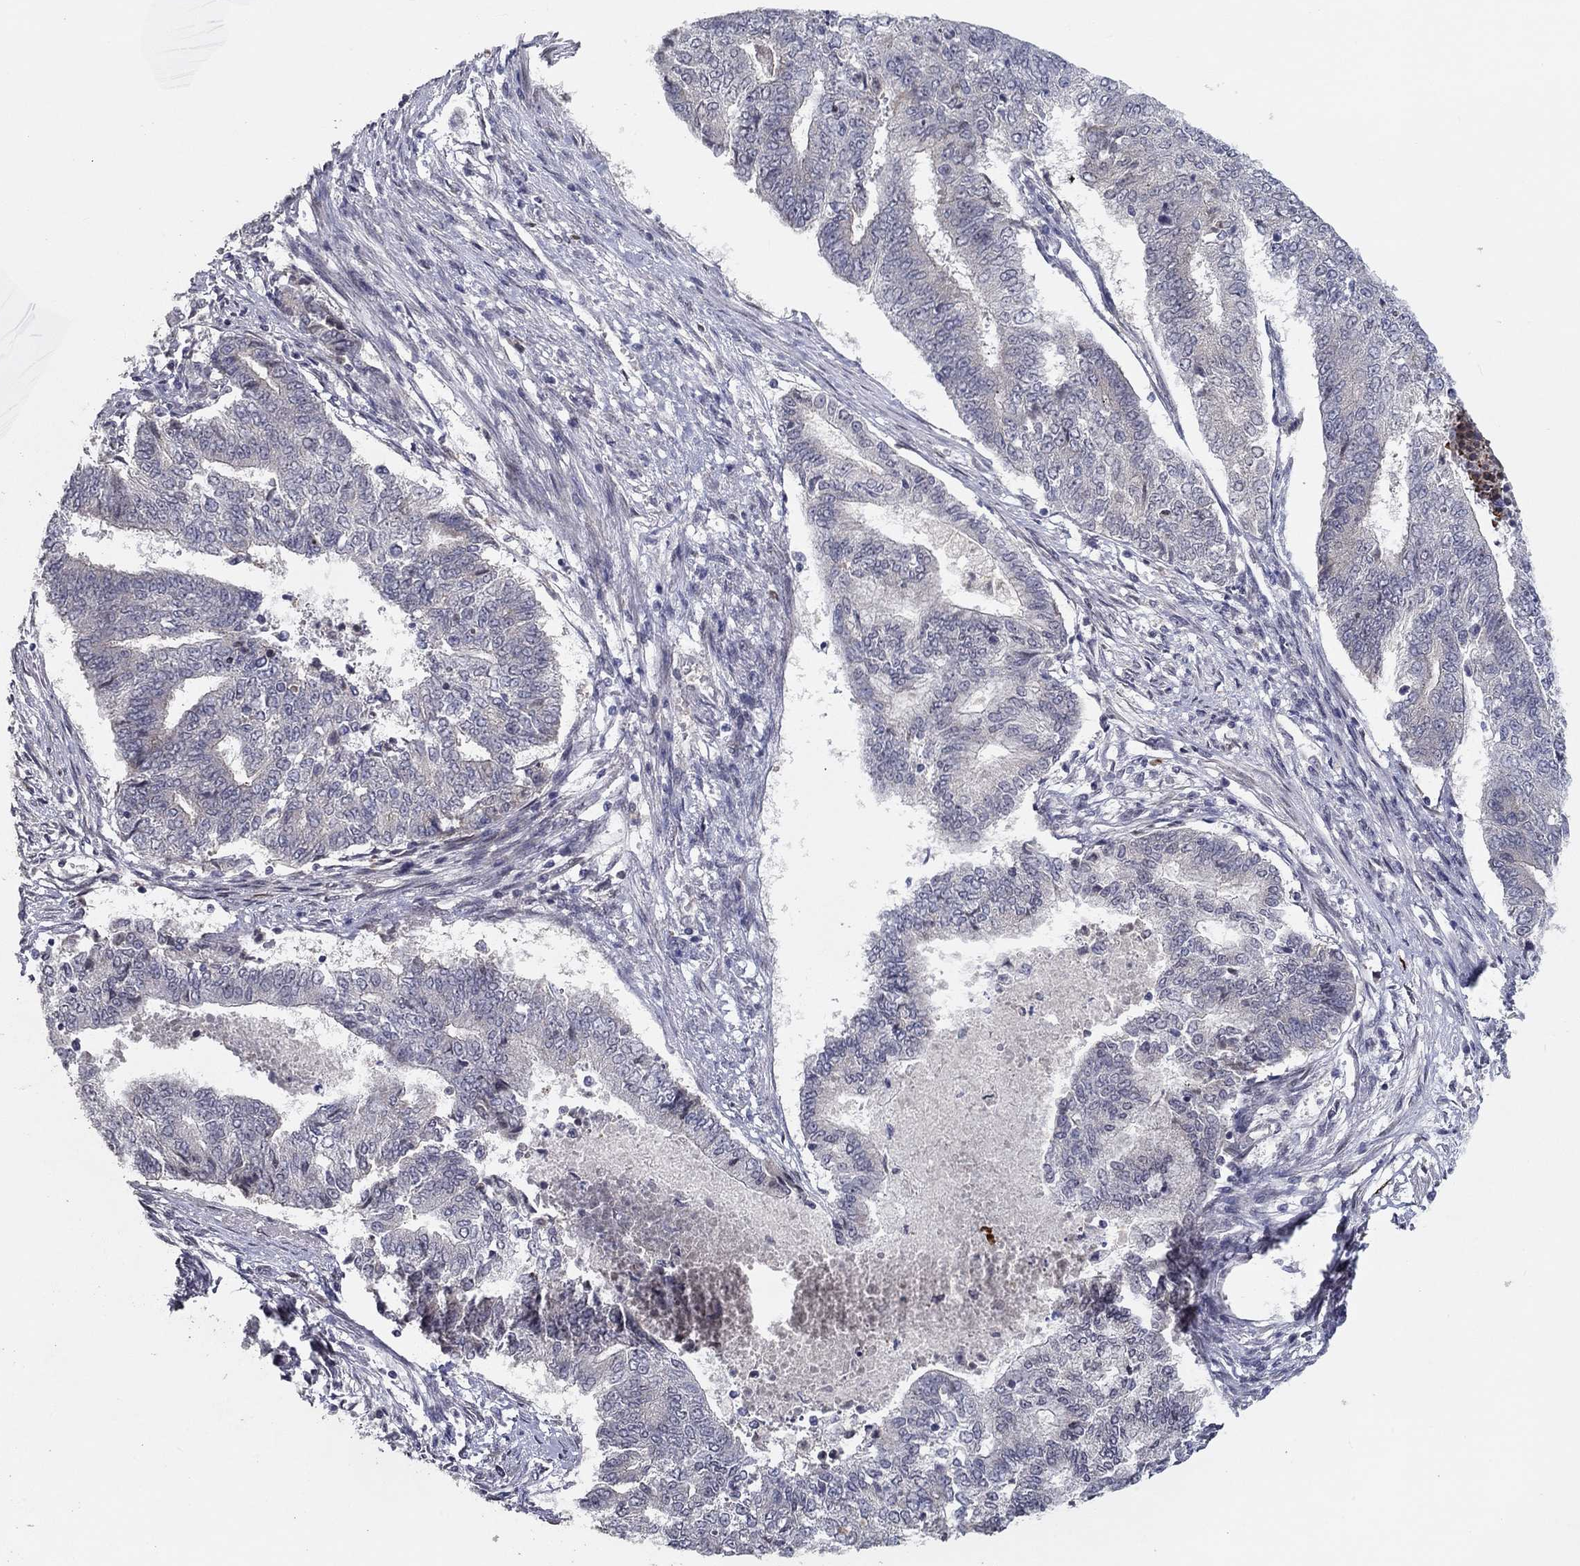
{"staining": {"intensity": "negative", "quantity": "none", "location": "none"}, "tissue": "endometrial cancer", "cell_type": "Tumor cells", "image_type": "cancer", "snomed": [{"axis": "morphology", "description": "Adenocarcinoma, NOS"}, {"axis": "topography", "description": "Endometrium"}], "caption": "The micrograph demonstrates no staining of tumor cells in adenocarcinoma (endometrial).", "gene": "CETN3", "patient": {"sex": "female", "age": 65}}